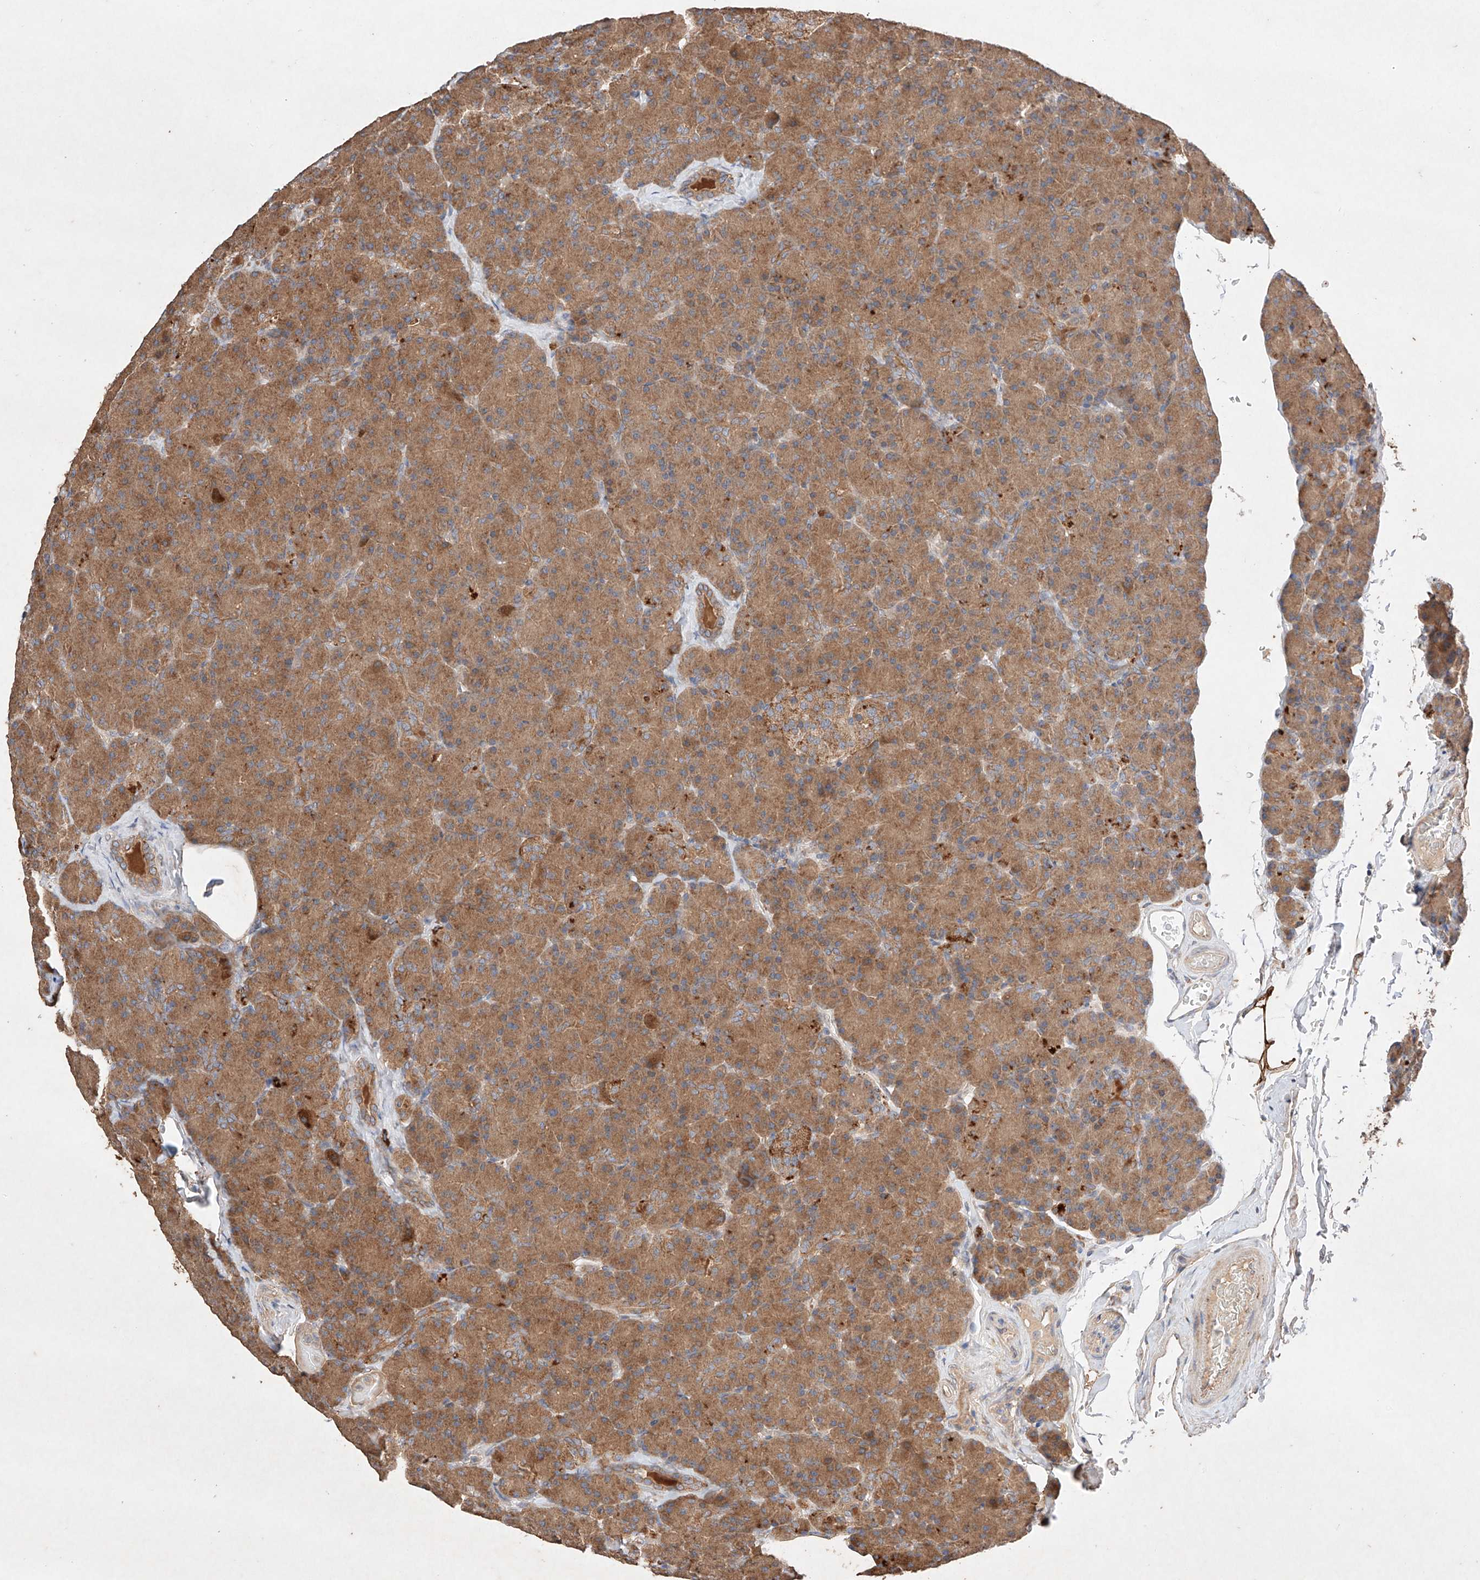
{"staining": {"intensity": "moderate", "quantity": ">75%", "location": "cytoplasmic/membranous"}, "tissue": "pancreas", "cell_type": "Exocrine glandular cells", "image_type": "normal", "snomed": [{"axis": "morphology", "description": "Normal tissue, NOS"}, {"axis": "topography", "description": "Pancreas"}], "caption": "Moderate cytoplasmic/membranous protein positivity is seen in about >75% of exocrine glandular cells in pancreas.", "gene": "C6orf62", "patient": {"sex": "female", "age": 43}}